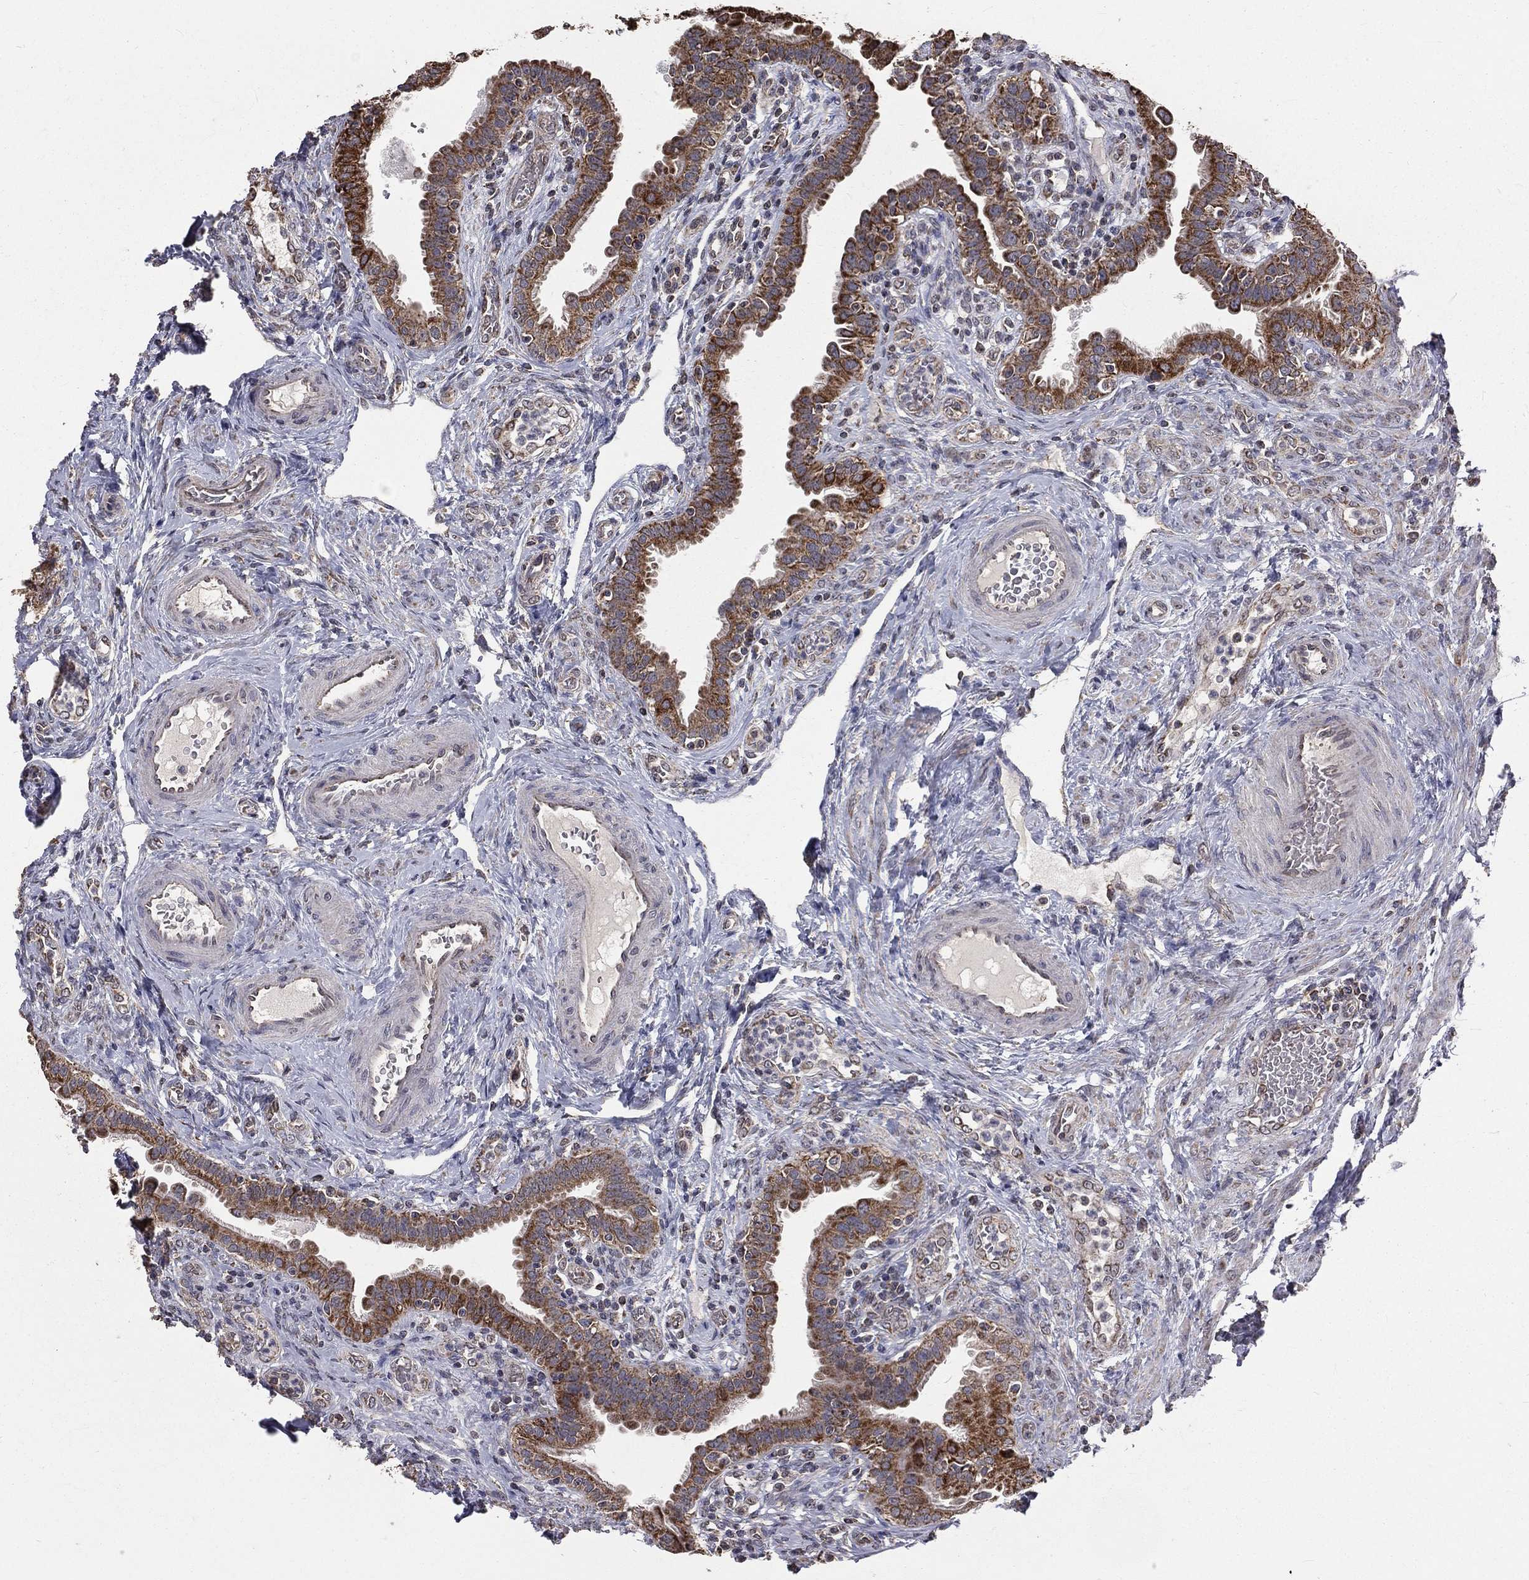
{"staining": {"intensity": "strong", "quantity": "<25%", "location": "cytoplasmic/membranous"}, "tissue": "fallopian tube", "cell_type": "Glandular cells", "image_type": "normal", "snomed": [{"axis": "morphology", "description": "Normal tissue, NOS"}, {"axis": "topography", "description": "Fallopian tube"}], "caption": "Immunohistochemical staining of normal fallopian tube reveals strong cytoplasmic/membranous protein staining in about <25% of glandular cells.", "gene": "MRPL46", "patient": {"sex": "female", "age": 41}}